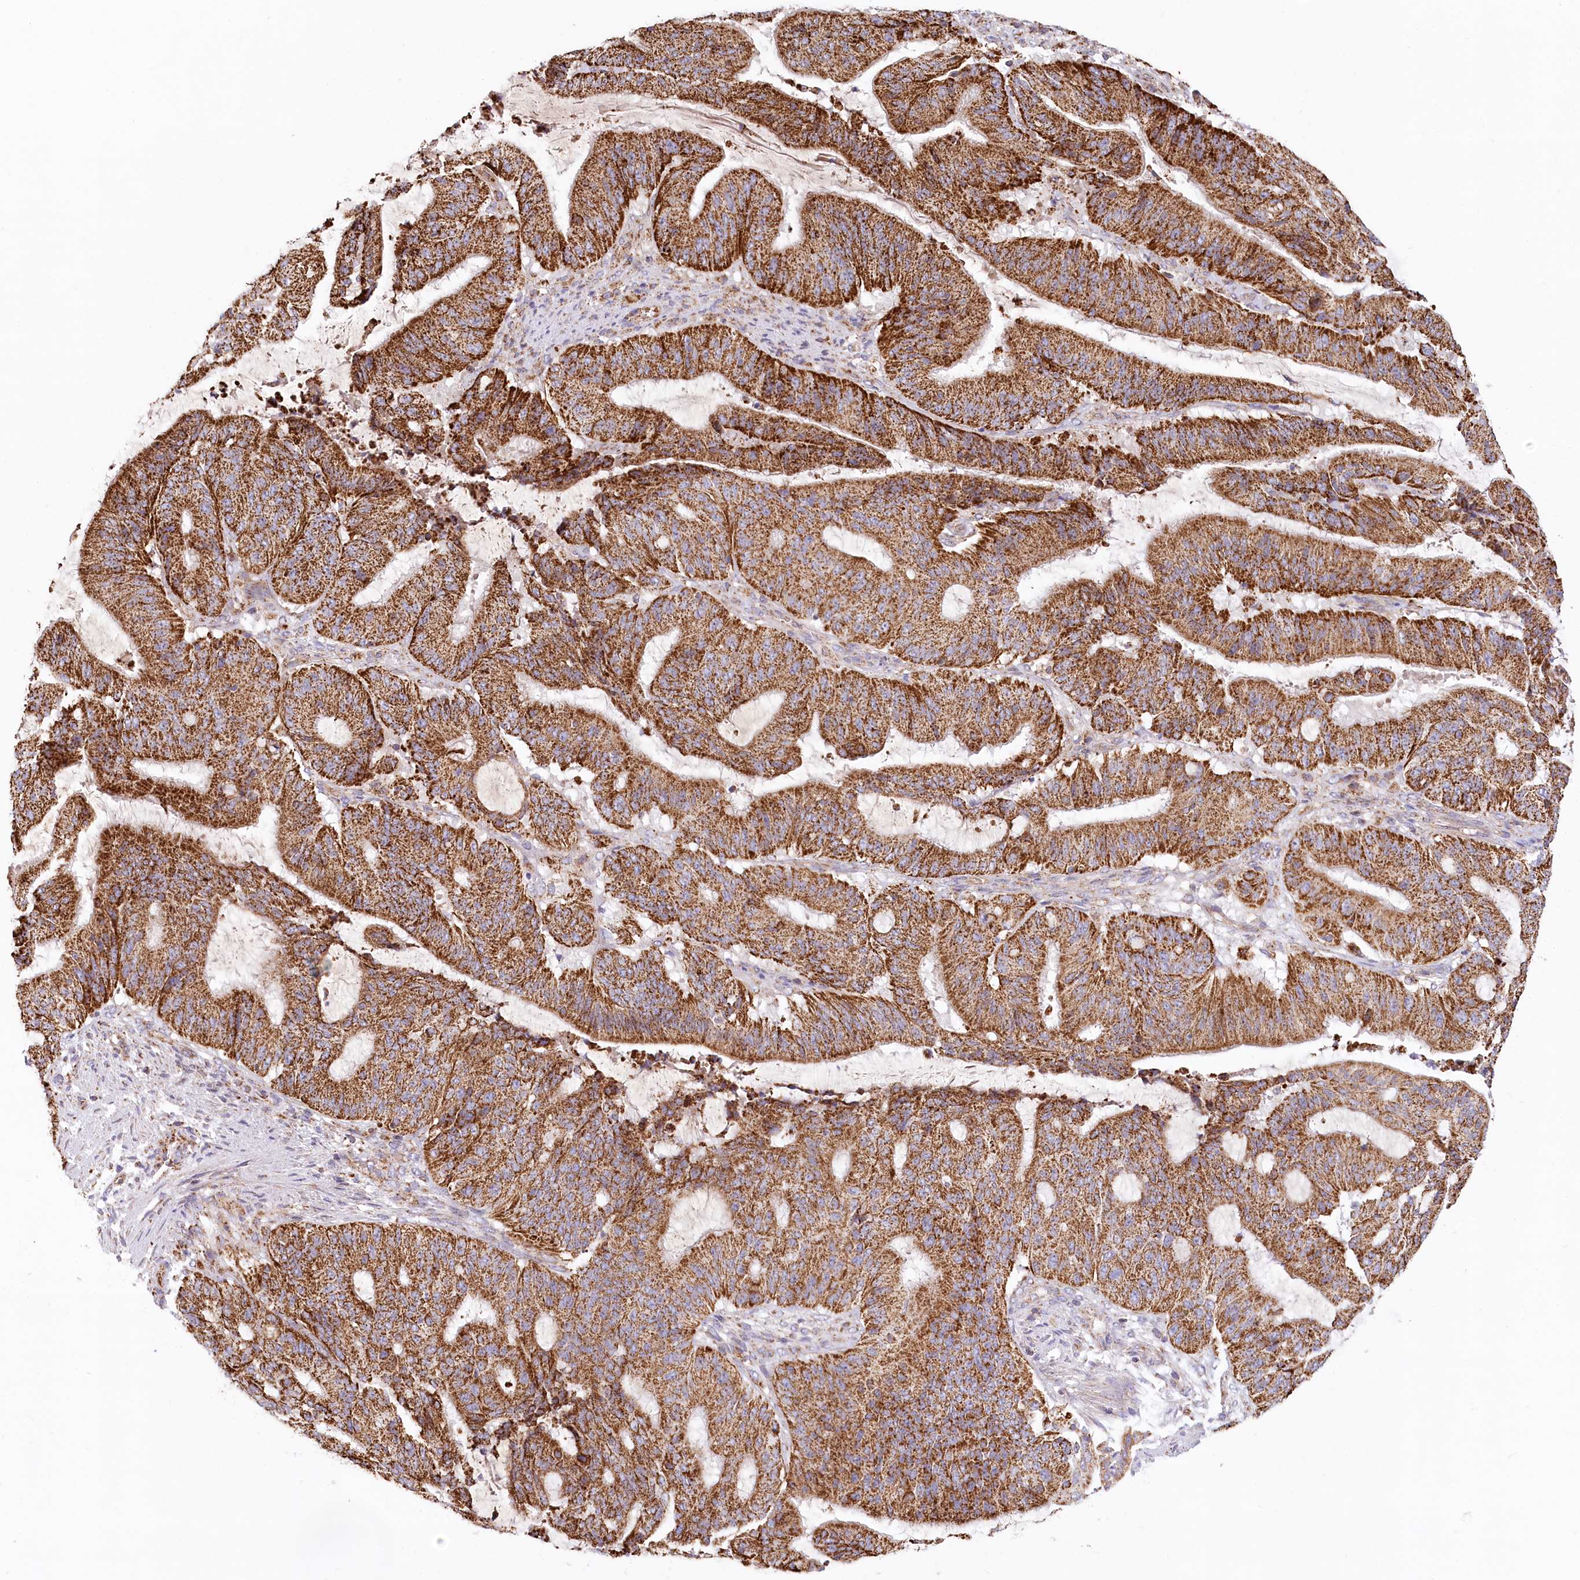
{"staining": {"intensity": "strong", "quantity": ">75%", "location": "cytoplasmic/membranous"}, "tissue": "liver cancer", "cell_type": "Tumor cells", "image_type": "cancer", "snomed": [{"axis": "morphology", "description": "Normal tissue, NOS"}, {"axis": "morphology", "description": "Cholangiocarcinoma"}, {"axis": "topography", "description": "Liver"}, {"axis": "topography", "description": "Peripheral nerve tissue"}], "caption": "IHC (DAB (3,3'-diaminobenzidine)) staining of human liver cholangiocarcinoma shows strong cytoplasmic/membranous protein staining in about >75% of tumor cells.", "gene": "UMPS", "patient": {"sex": "female", "age": 73}}